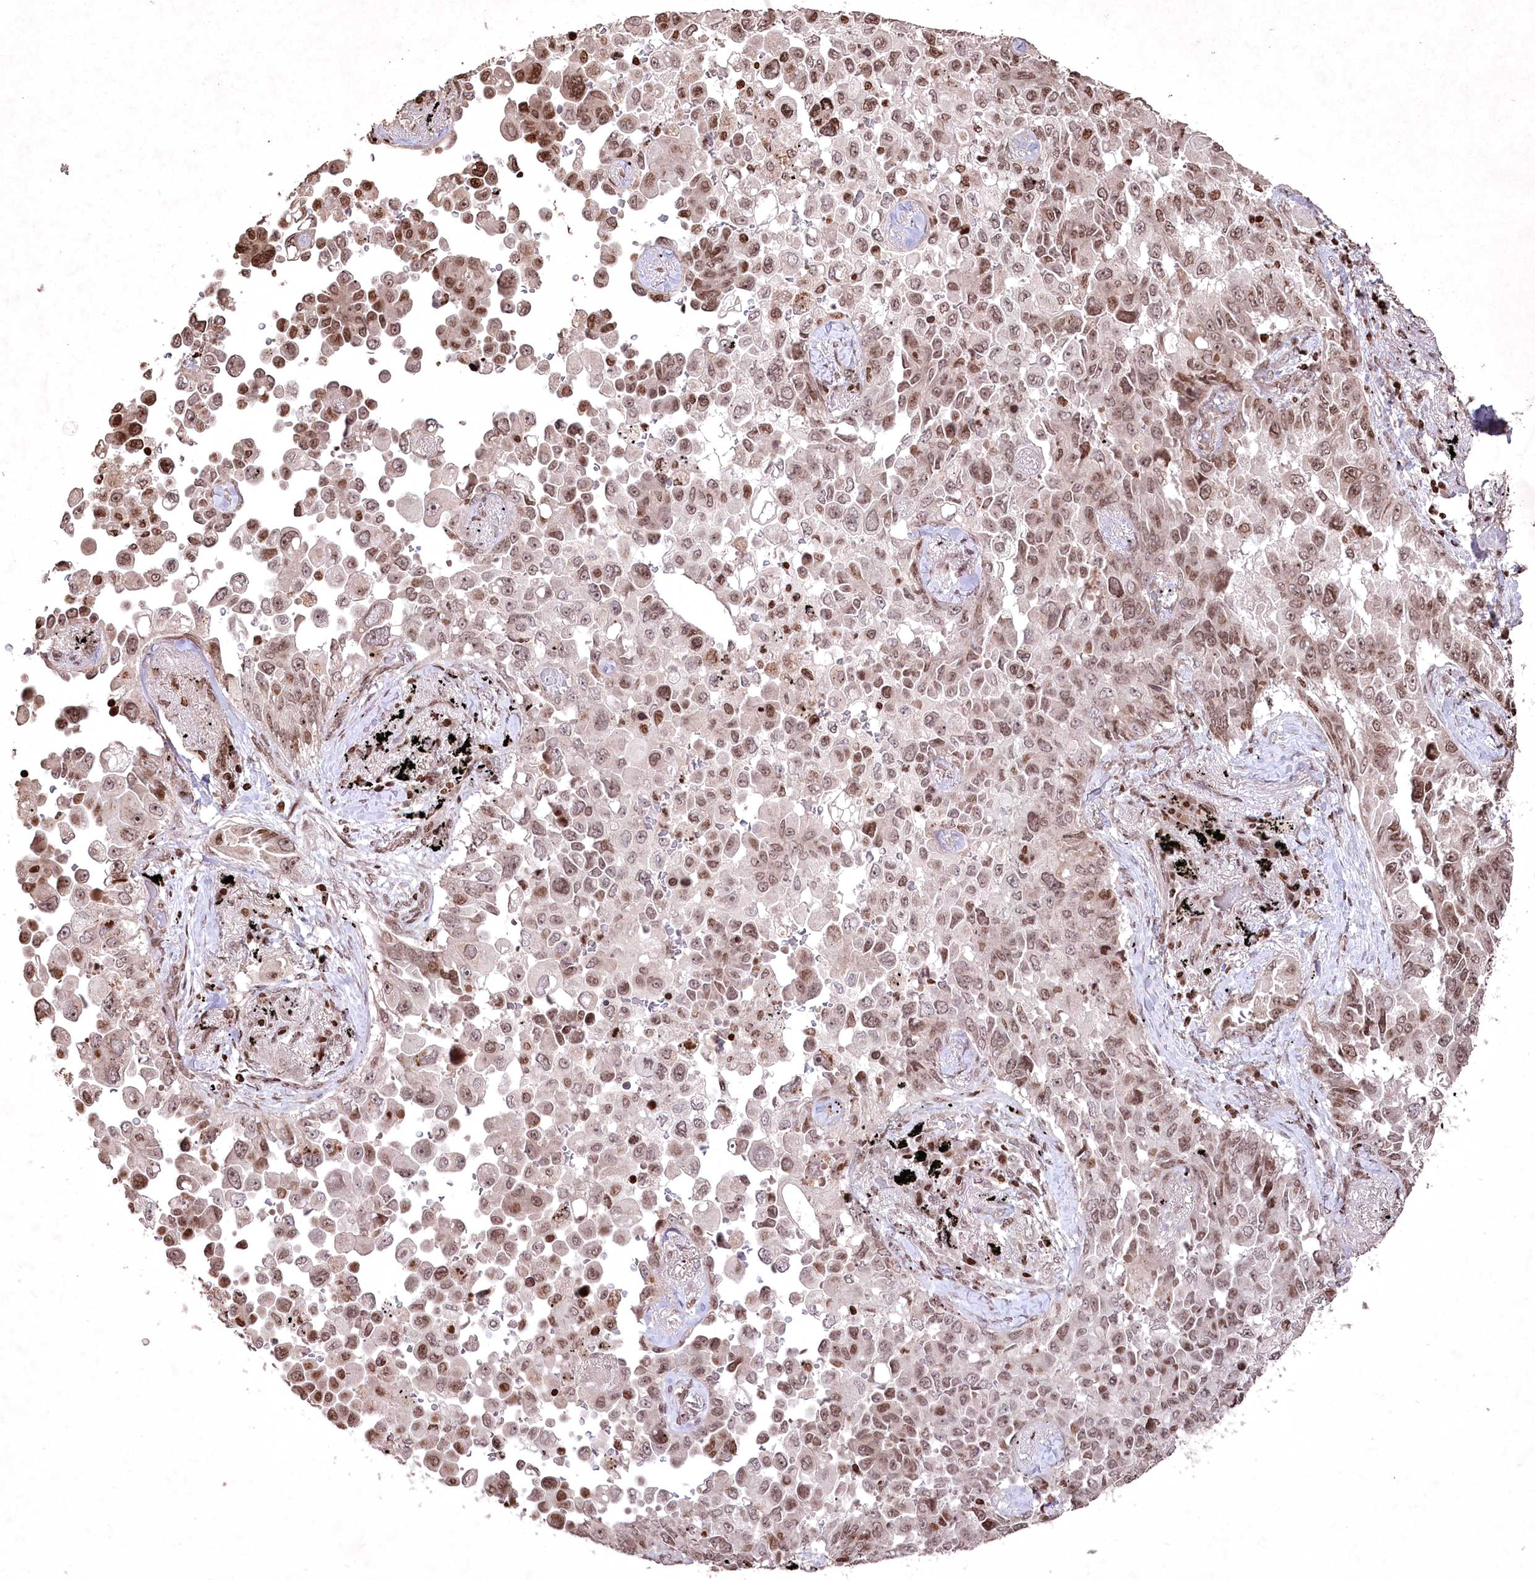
{"staining": {"intensity": "moderate", "quantity": ">75%", "location": "nuclear"}, "tissue": "lung cancer", "cell_type": "Tumor cells", "image_type": "cancer", "snomed": [{"axis": "morphology", "description": "Adenocarcinoma, NOS"}, {"axis": "topography", "description": "Lung"}], "caption": "A brown stain shows moderate nuclear staining of a protein in adenocarcinoma (lung) tumor cells.", "gene": "CCSER2", "patient": {"sex": "female", "age": 67}}